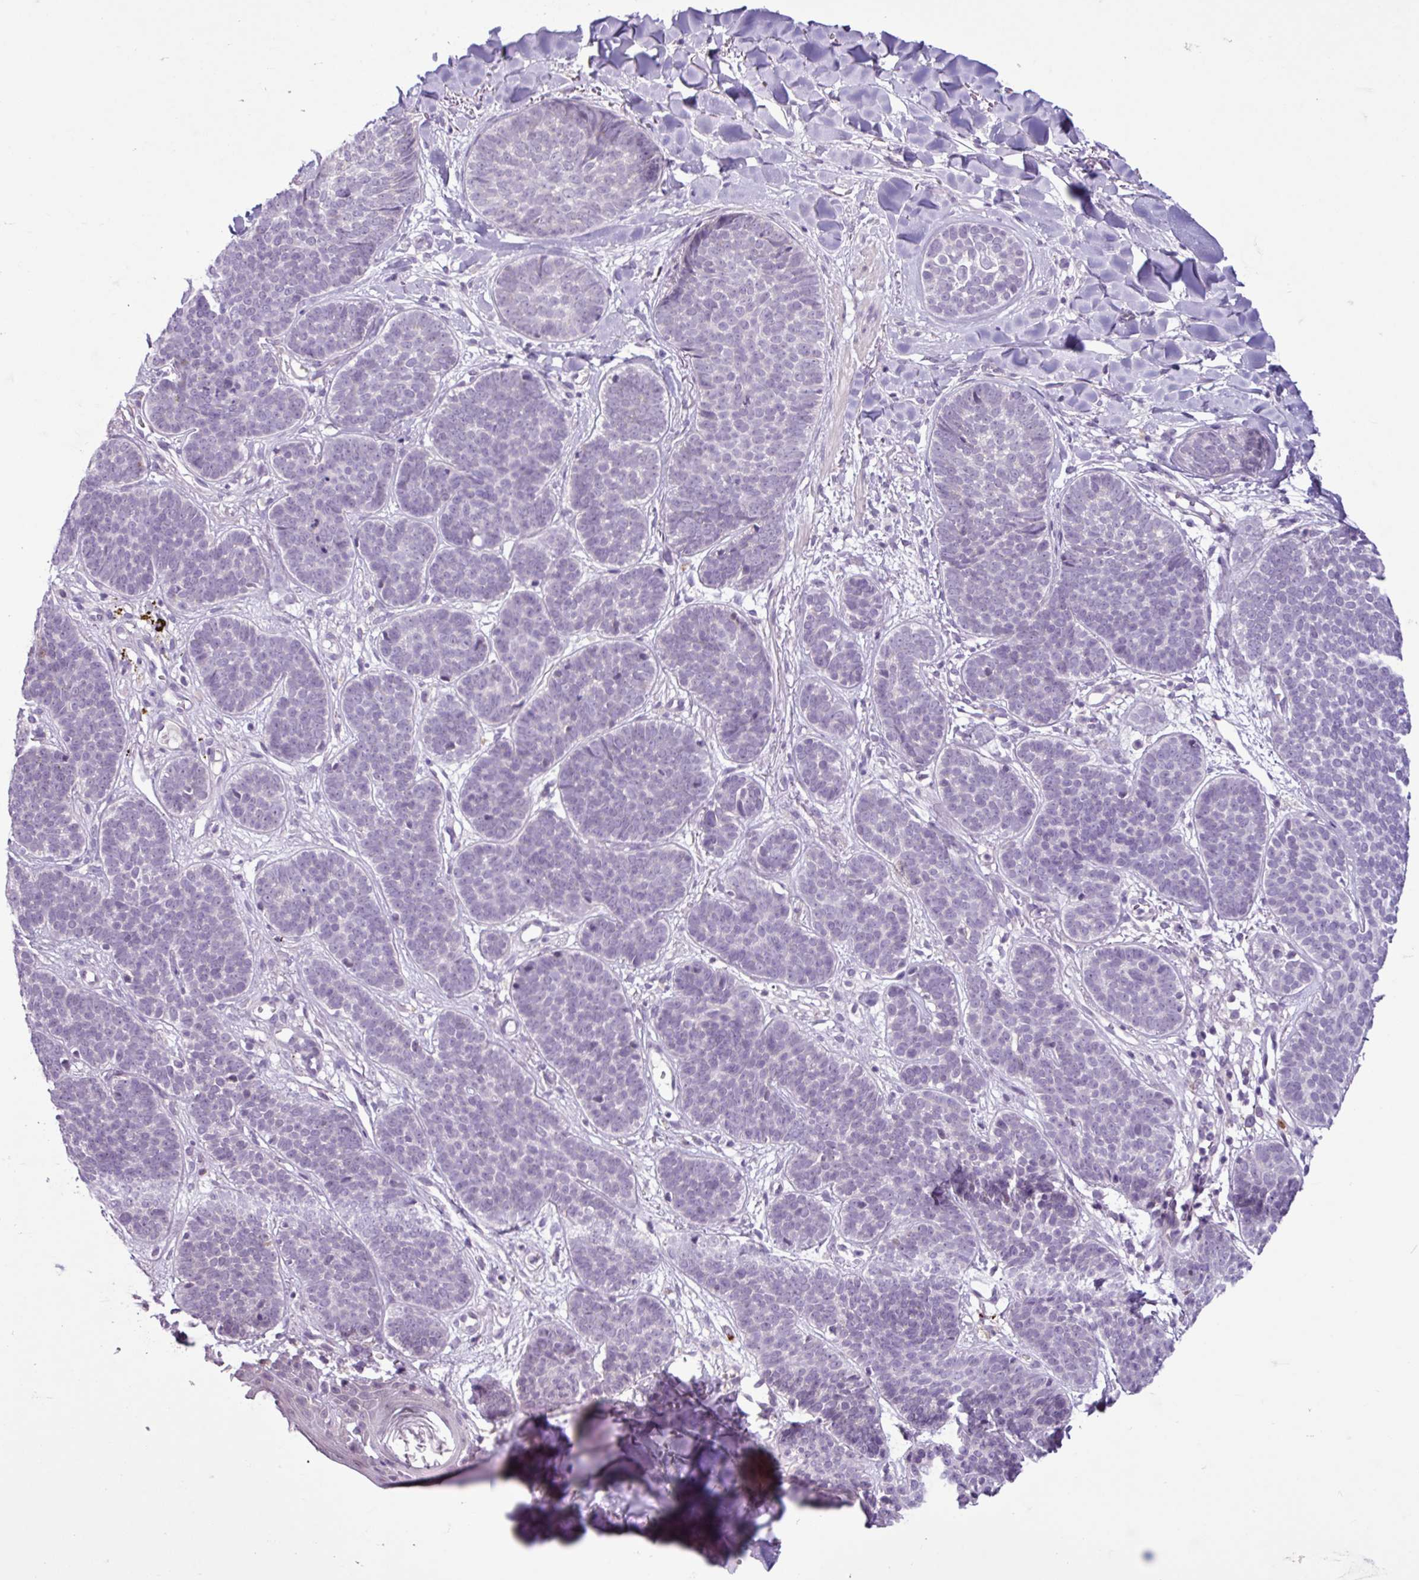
{"staining": {"intensity": "negative", "quantity": "none", "location": "none"}, "tissue": "skin cancer", "cell_type": "Tumor cells", "image_type": "cancer", "snomed": [{"axis": "morphology", "description": "Basal cell carcinoma"}, {"axis": "topography", "description": "Skin"}, {"axis": "topography", "description": "Skin of neck"}, {"axis": "topography", "description": "Skin of shoulder"}, {"axis": "topography", "description": "Skin of back"}], "caption": "A high-resolution photomicrograph shows immunohistochemistry staining of basal cell carcinoma (skin), which demonstrates no significant staining in tumor cells.", "gene": "C9orf24", "patient": {"sex": "male", "age": 80}}